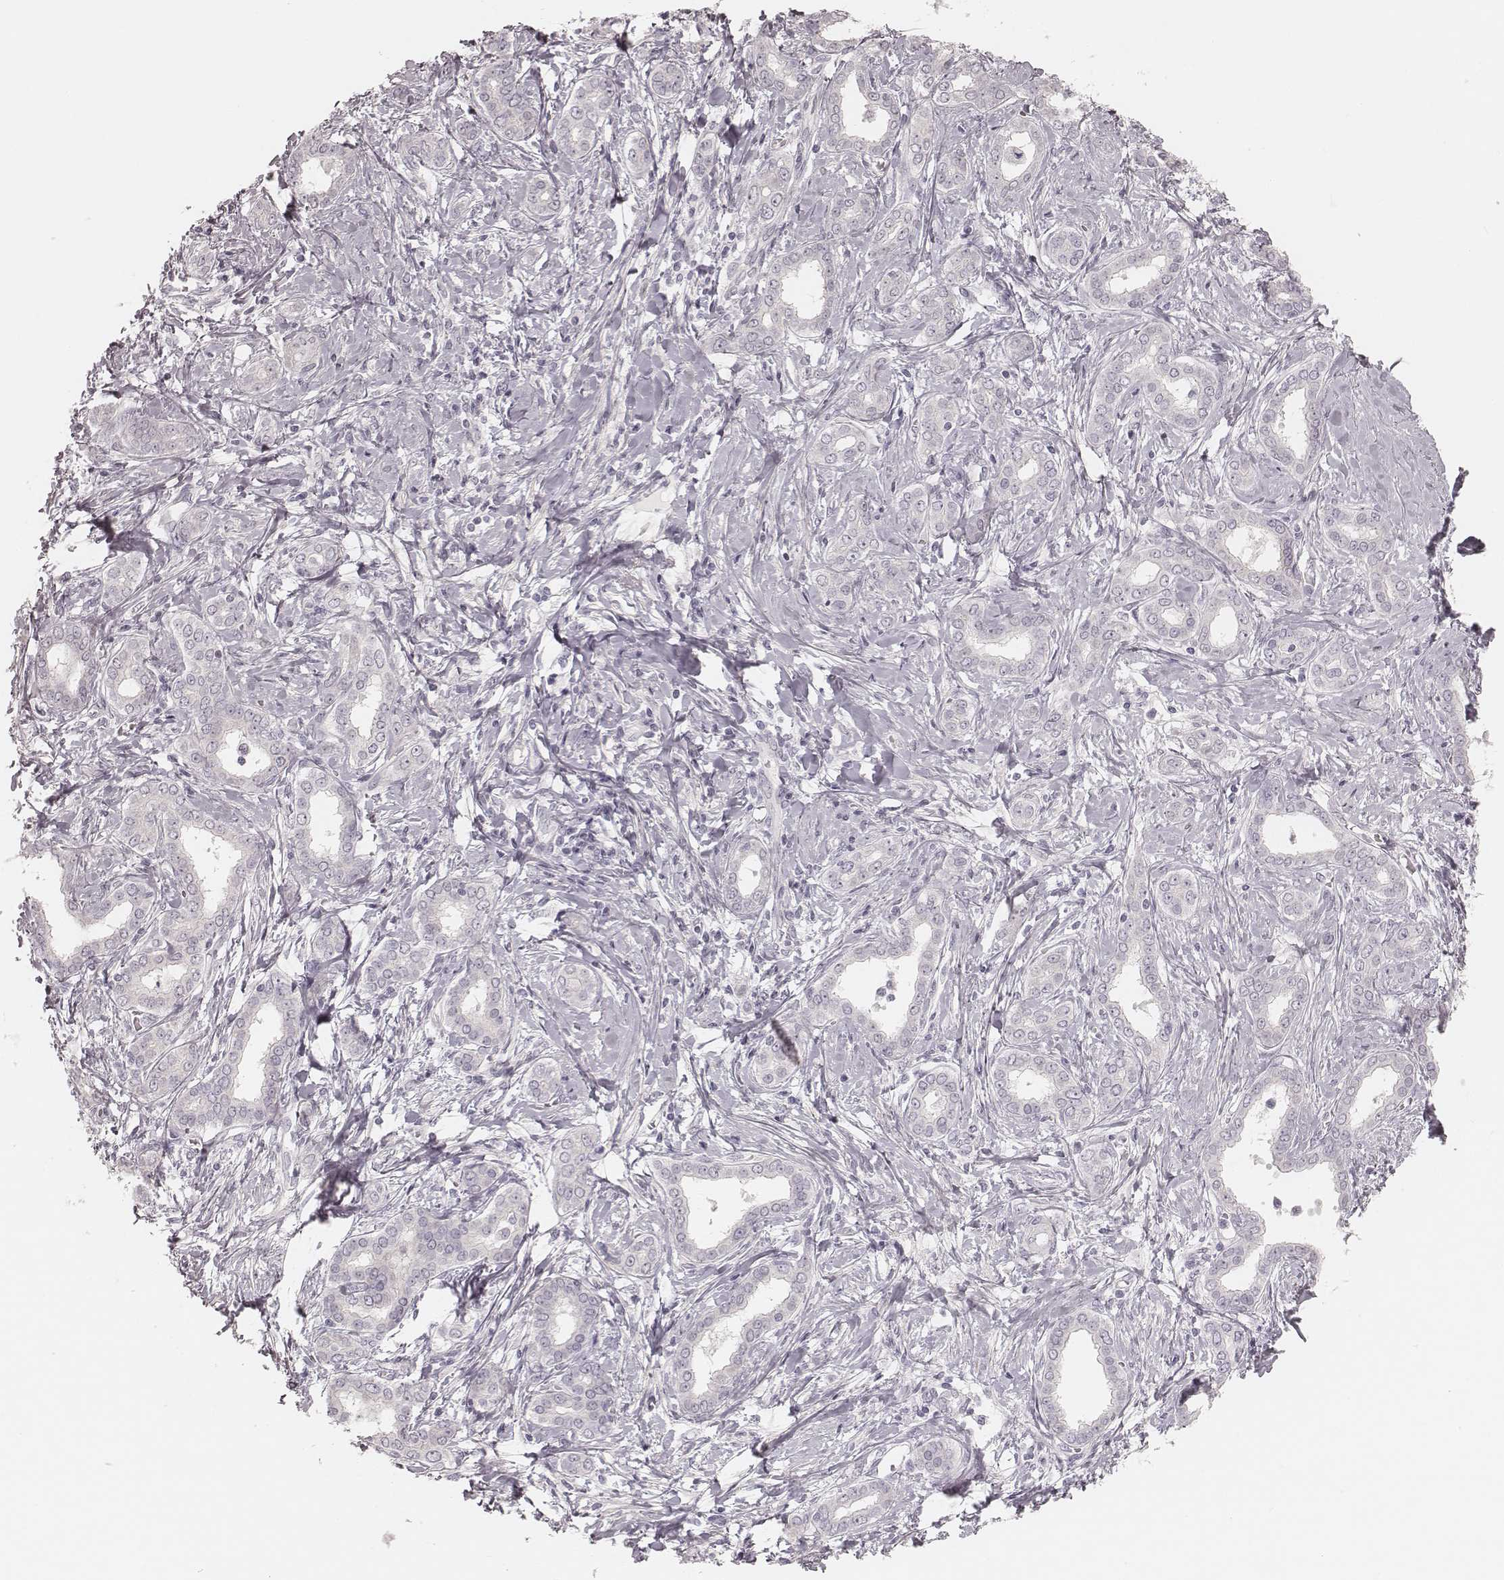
{"staining": {"intensity": "negative", "quantity": "none", "location": "none"}, "tissue": "liver cancer", "cell_type": "Tumor cells", "image_type": "cancer", "snomed": [{"axis": "morphology", "description": "Cholangiocarcinoma"}, {"axis": "topography", "description": "Liver"}], "caption": "The micrograph exhibits no significant staining in tumor cells of cholangiocarcinoma (liver). (Brightfield microscopy of DAB immunohistochemistry (IHC) at high magnification).", "gene": "SPATA24", "patient": {"sex": "female", "age": 47}}